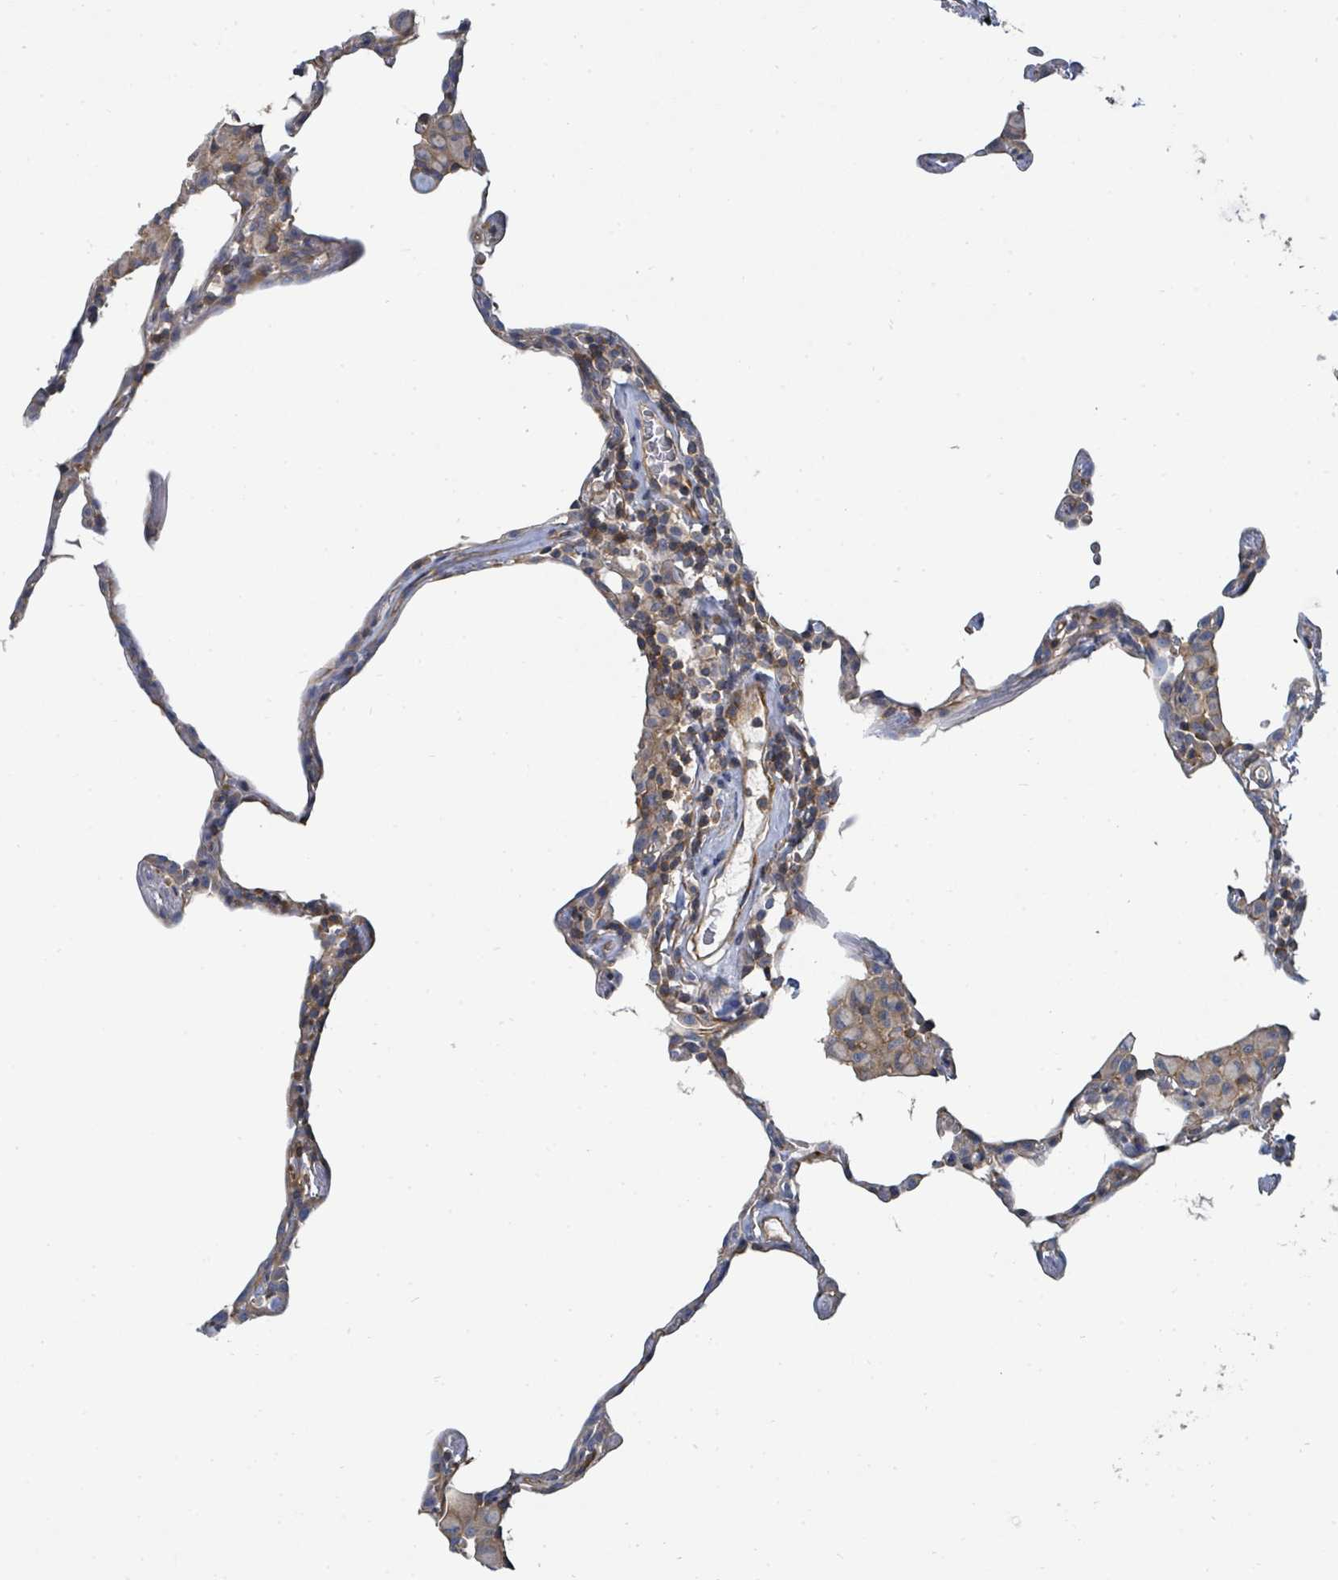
{"staining": {"intensity": "negative", "quantity": "none", "location": "none"}, "tissue": "lung", "cell_type": "Alveolar cells", "image_type": "normal", "snomed": [{"axis": "morphology", "description": "Normal tissue, NOS"}, {"axis": "topography", "description": "Lung"}], "caption": "Alveolar cells show no significant positivity in normal lung. The staining was performed using DAB (3,3'-diaminobenzidine) to visualize the protein expression in brown, while the nuclei were stained in blue with hematoxylin (Magnification: 20x).", "gene": "BOLA2B", "patient": {"sex": "female", "age": 57}}